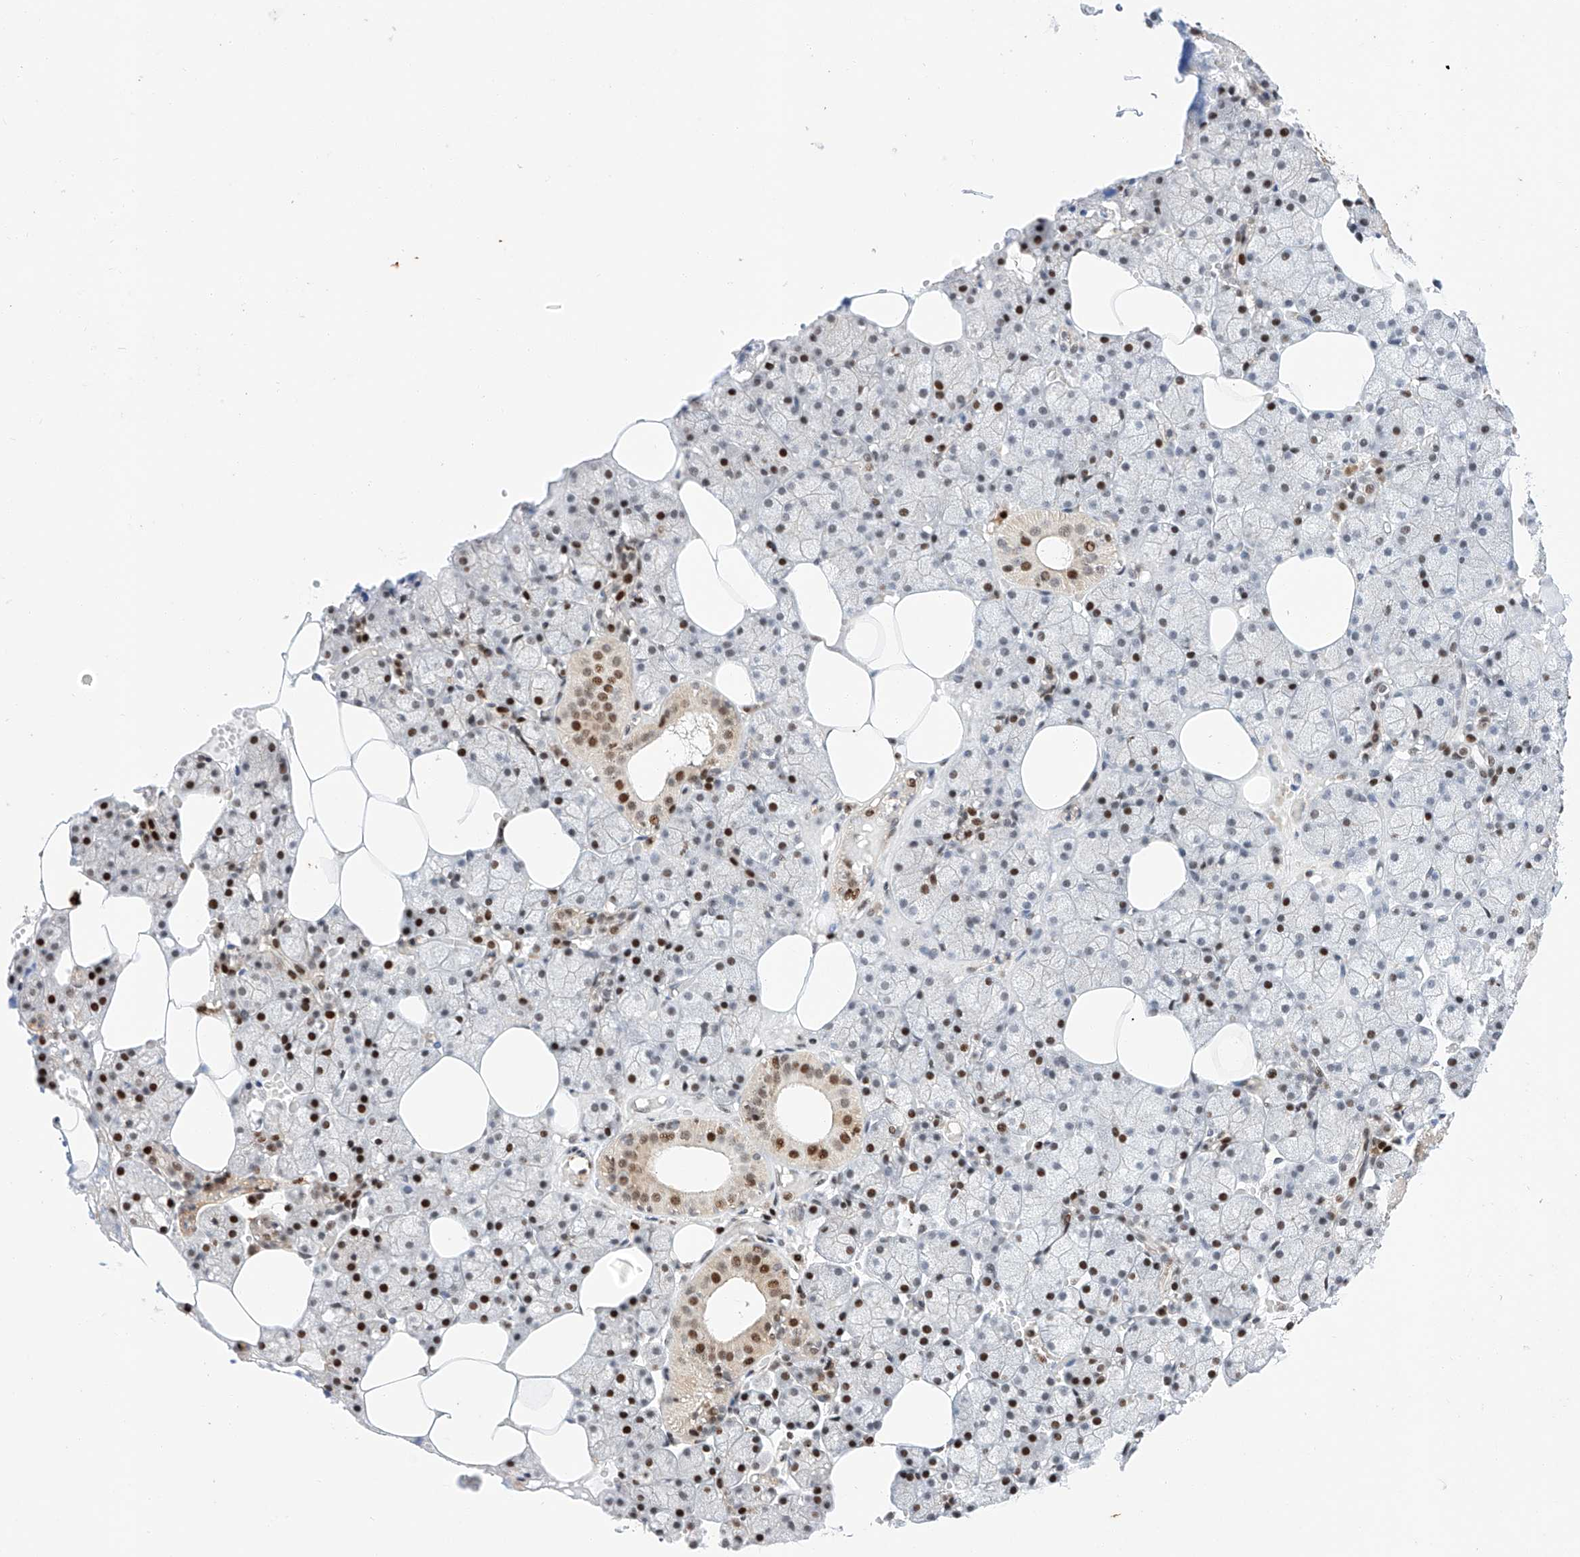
{"staining": {"intensity": "moderate", "quantity": "25%-75%", "location": "nuclear"}, "tissue": "salivary gland", "cell_type": "Glandular cells", "image_type": "normal", "snomed": [{"axis": "morphology", "description": "Normal tissue, NOS"}, {"axis": "topography", "description": "Salivary gland"}], "caption": "IHC of normal salivary gland displays medium levels of moderate nuclear expression in about 25%-75% of glandular cells. (Brightfield microscopy of DAB IHC at high magnification).", "gene": "HDAC9", "patient": {"sex": "male", "age": 62}}